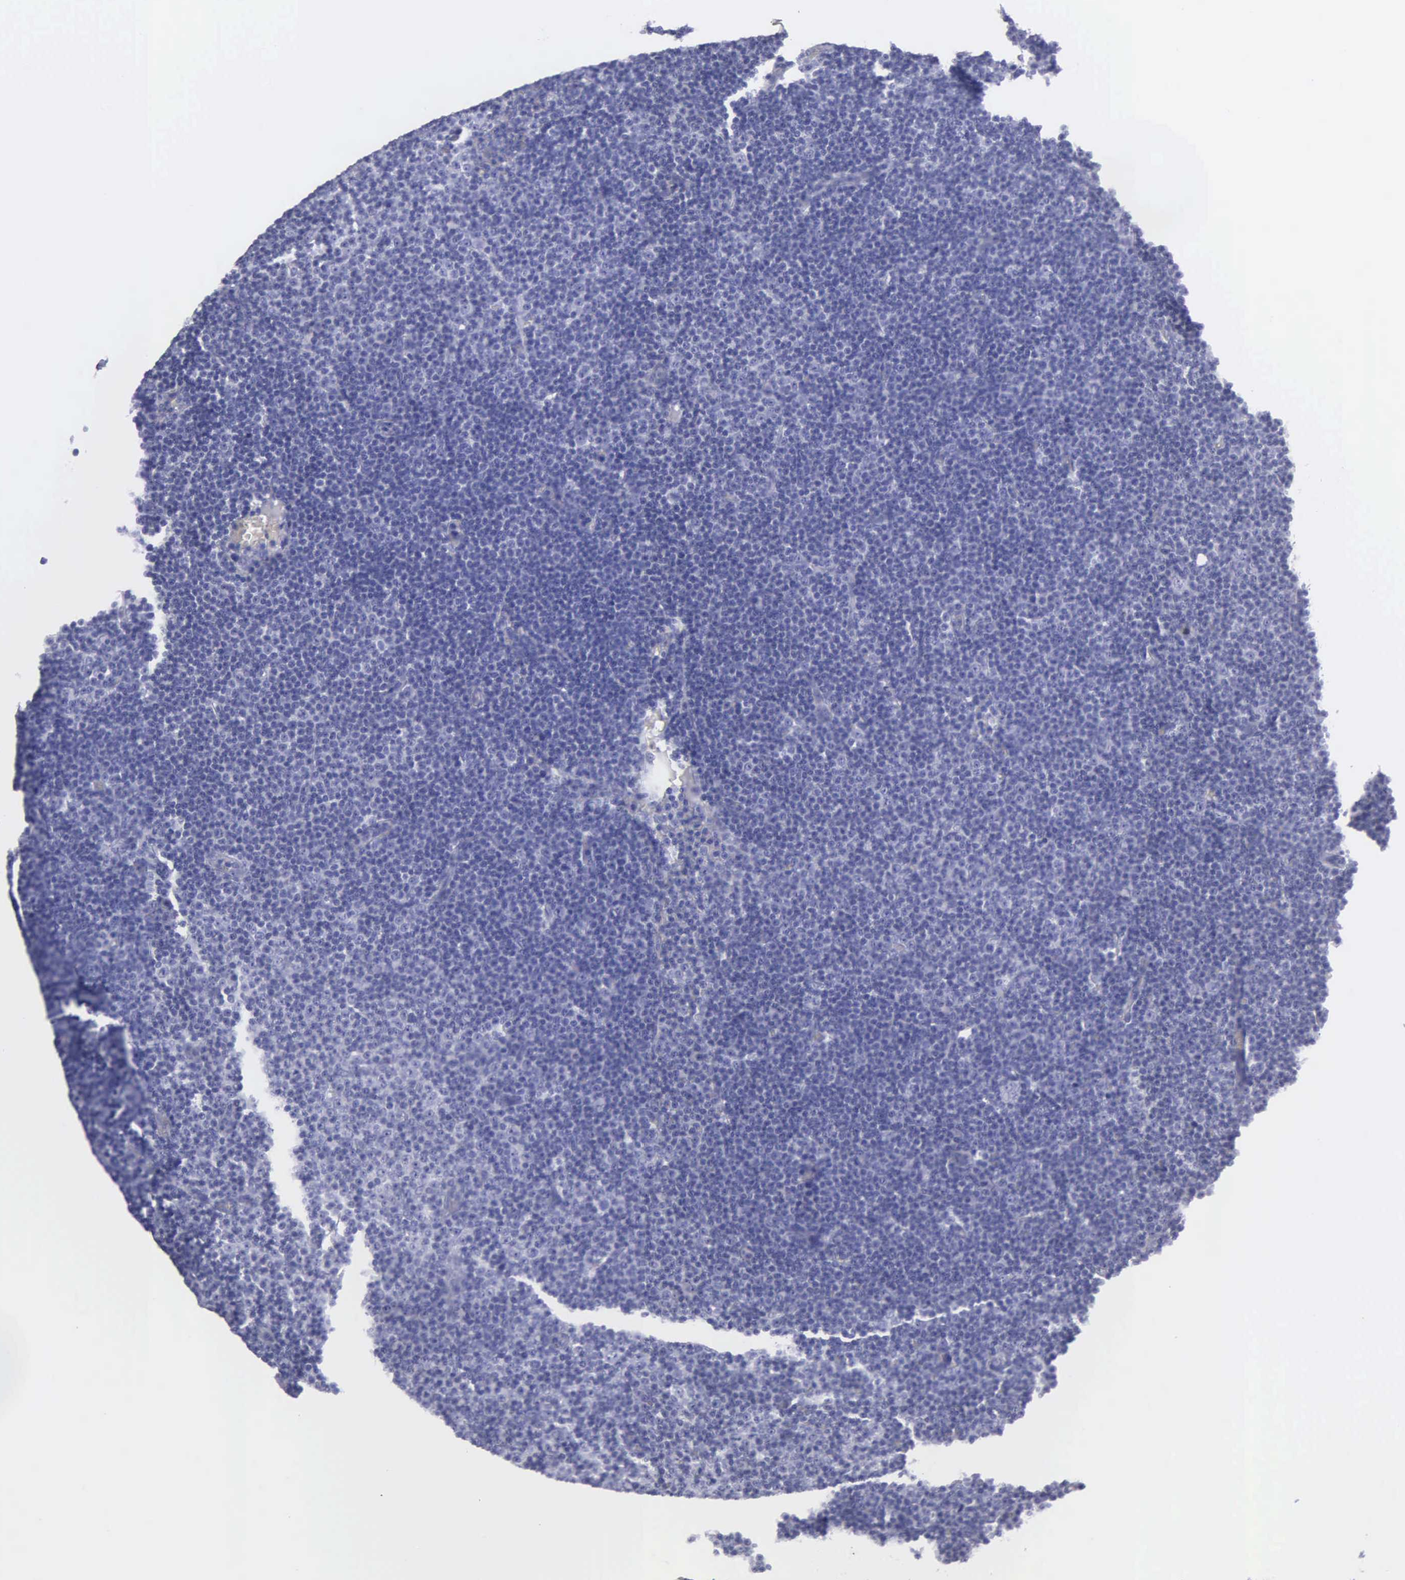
{"staining": {"intensity": "negative", "quantity": "none", "location": "none"}, "tissue": "lymphoma", "cell_type": "Tumor cells", "image_type": "cancer", "snomed": [{"axis": "morphology", "description": "Malignant lymphoma, non-Hodgkin's type, Low grade"}, {"axis": "topography", "description": "Lymph node"}], "caption": "Low-grade malignant lymphoma, non-Hodgkin's type was stained to show a protein in brown. There is no significant expression in tumor cells.", "gene": "FBLN5", "patient": {"sex": "male", "age": 57}}